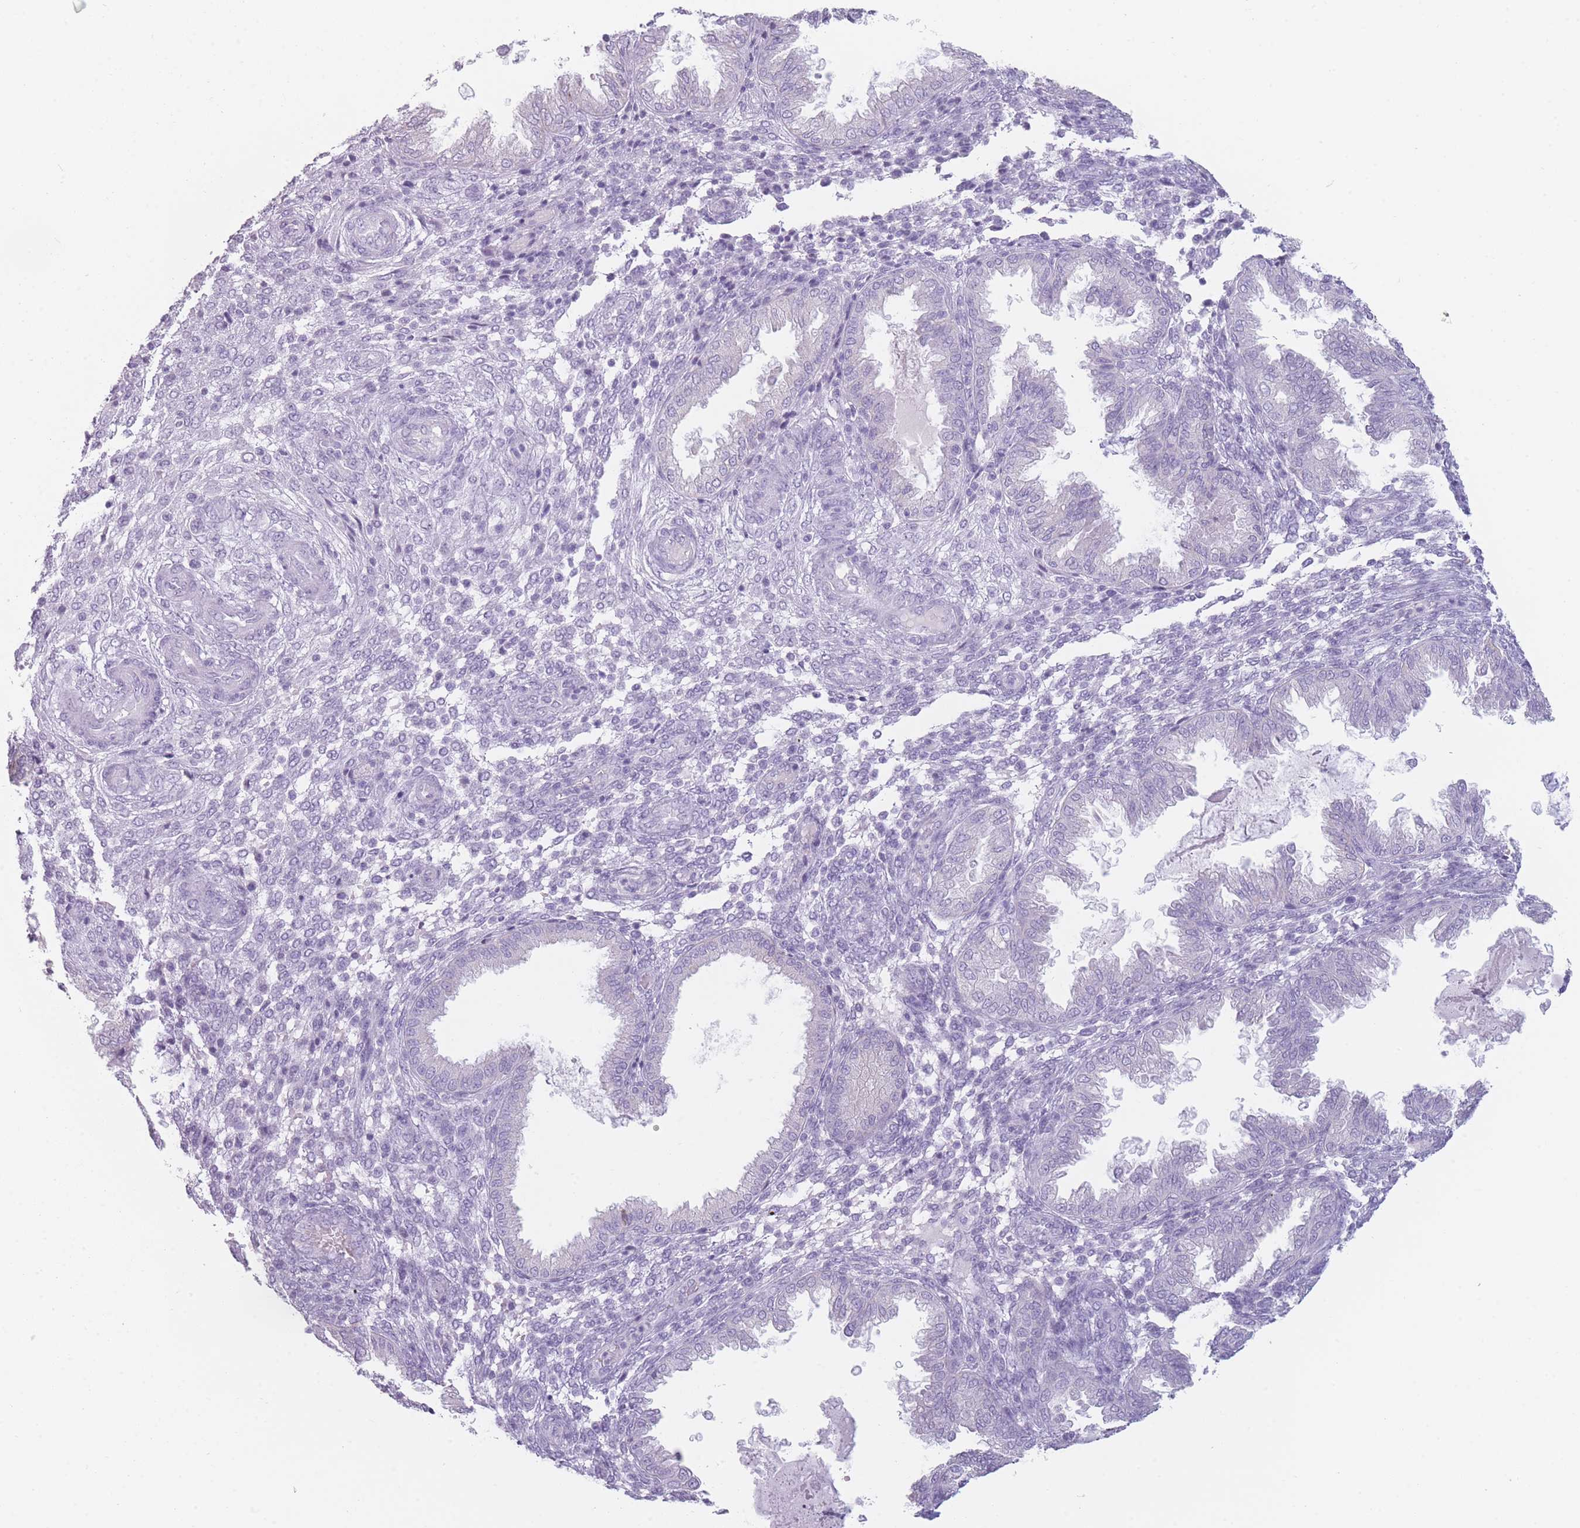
{"staining": {"intensity": "negative", "quantity": "none", "location": "none"}, "tissue": "endometrium", "cell_type": "Cells in endometrial stroma", "image_type": "normal", "snomed": [{"axis": "morphology", "description": "Normal tissue, NOS"}, {"axis": "topography", "description": "Endometrium"}], "caption": "An image of human endometrium is negative for staining in cells in endometrial stroma. (Stains: DAB immunohistochemistry with hematoxylin counter stain, Microscopy: brightfield microscopy at high magnification).", "gene": "GPR12", "patient": {"sex": "female", "age": 33}}